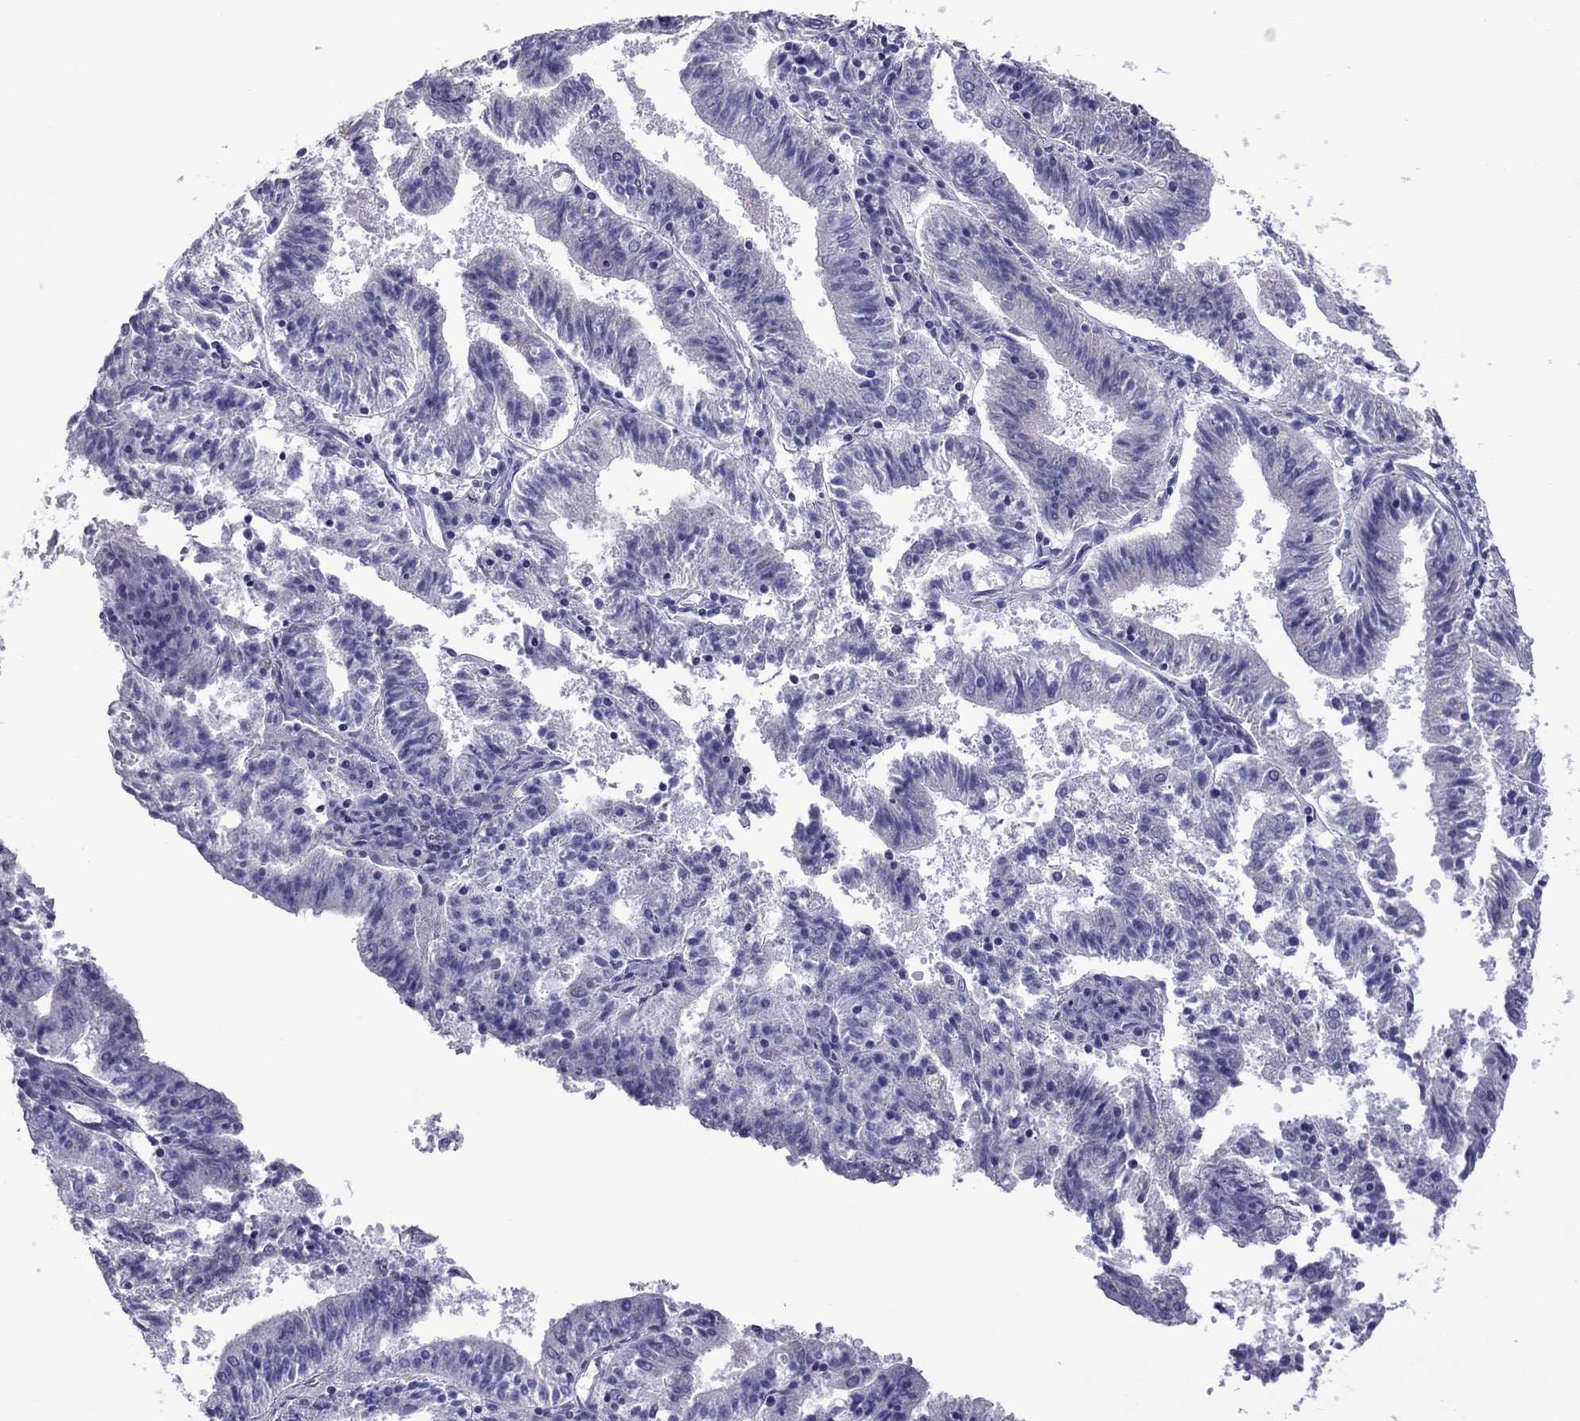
{"staining": {"intensity": "negative", "quantity": "none", "location": "none"}, "tissue": "endometrial cancer", "cell_type": "Tumor cells", "image_type": "cancer", "snomed": [{"axis": "morphology", "description": "Adenocarcinoma, NOS"}, {"axis": "topography", "description": "Endometrium"}], "caption": "Protein analysis of endometrial cancer displays no significant staining in tumor cells.", "gene": "MYLK3", "patient": {"sex": "female", "age": 82}}